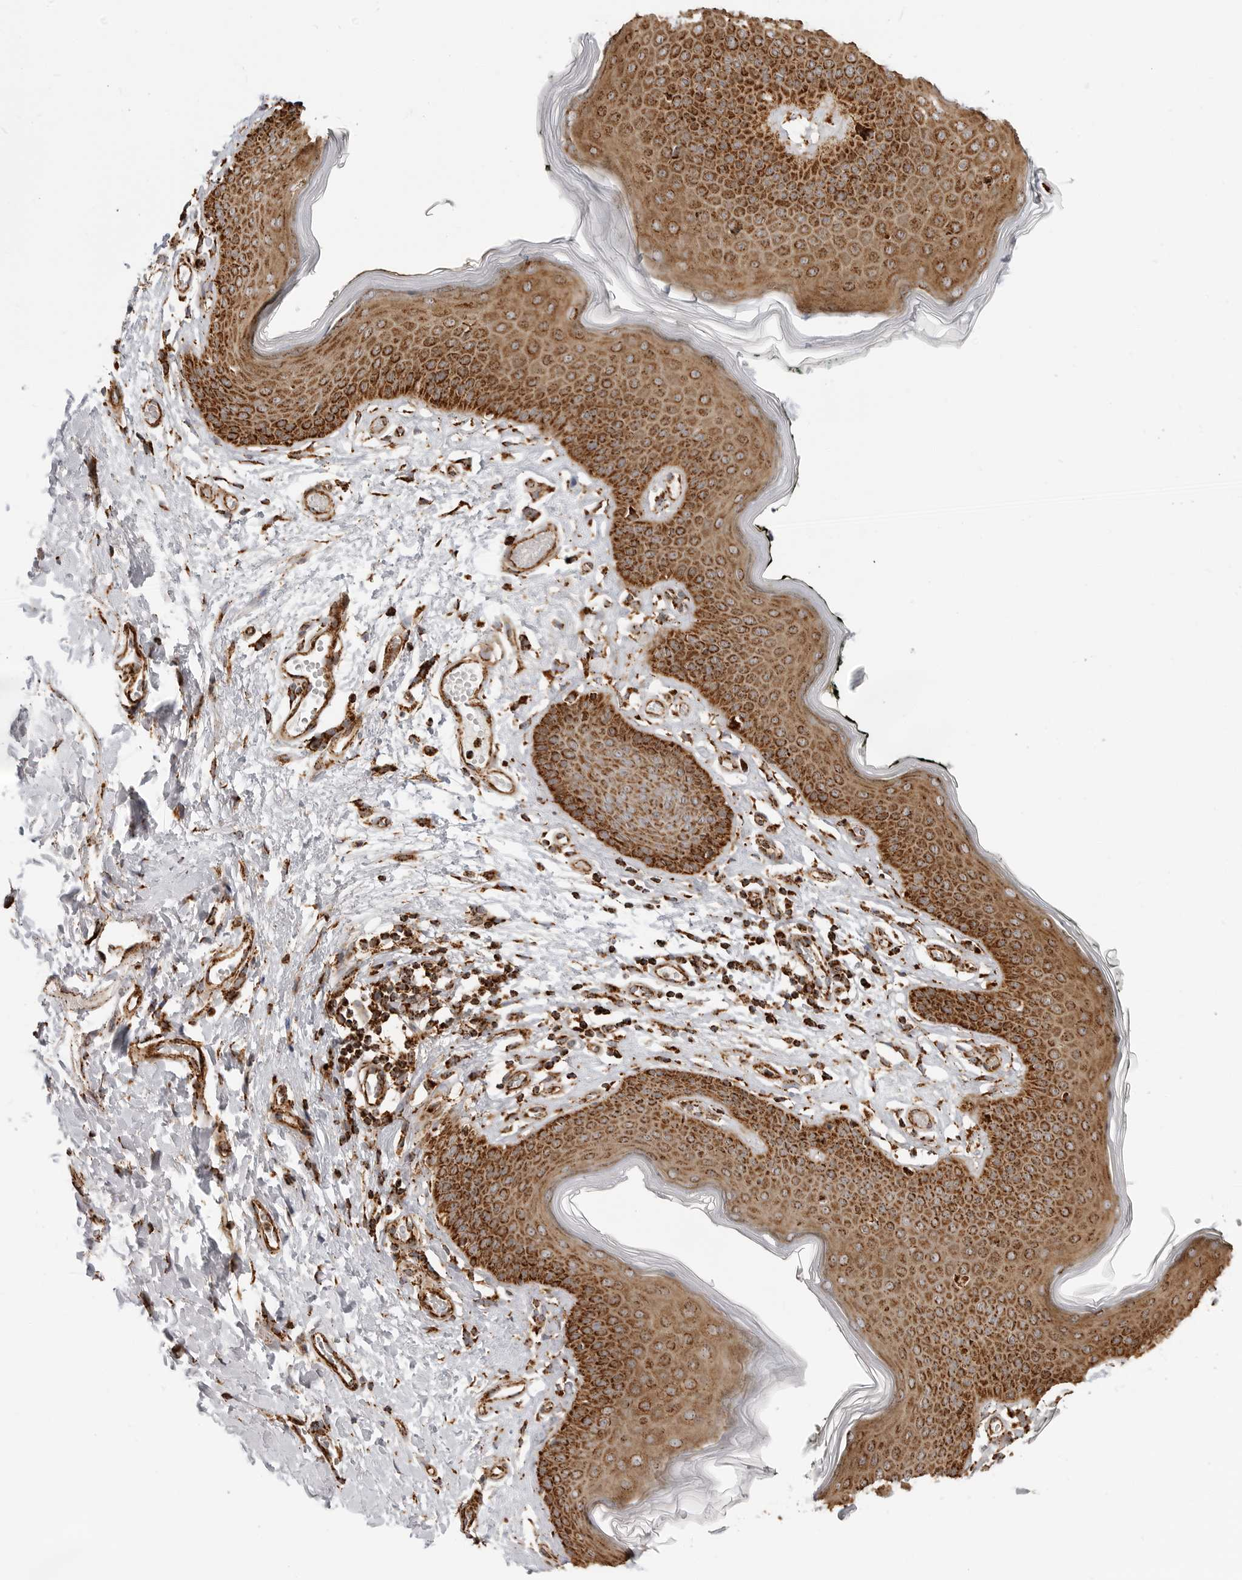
{"staining": {"intensity": "strong", "quantity": ">75%", "location": "cytoplasmic/membranous"}, "tissue": "skin", "cell_type": "Epidermal cells", "image_type": "normal", "snomed": [{"axis": "morphology", "description": "Normal tissue, NOS"}, {"axis": "morphology", "description": "Inflammation, NOS"}, {"axis": "topography", "description": "Vulva"}], "caption": "DAB (3,3'-diaminobenzidine) immunohistochemical staining of normal skin exhibits strong cytoplasmic/membranous protein staining in about >75% of epidermal cells. The protein of interest is stained brown, and the nuclei are stained in blue (DAB IHC with brightfield microscopy, high magnification).", "gene": "BMP2K", "patient": {"sex": "female", "age": 84}}